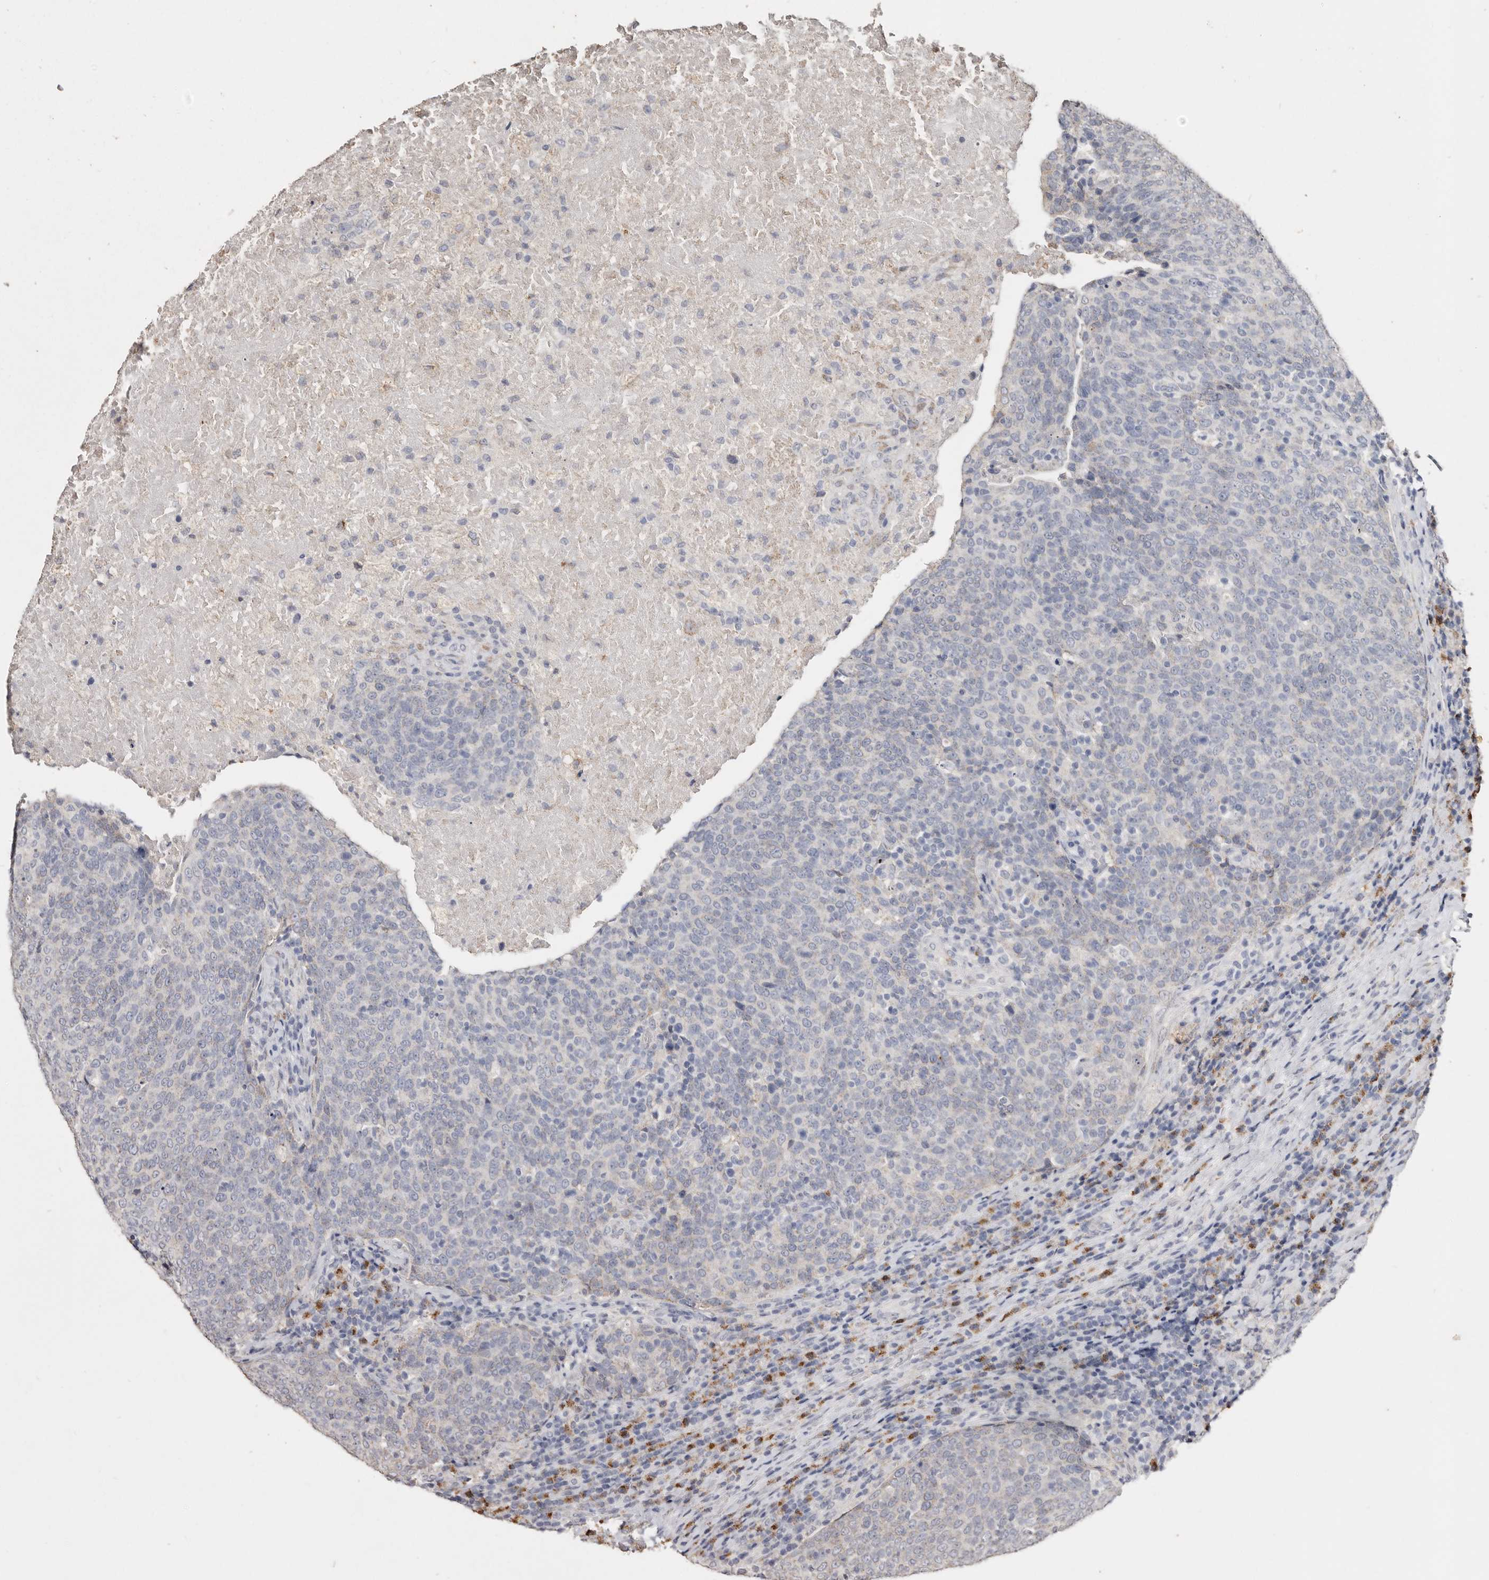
{"staining": {"intensity": "negative", "quantity": "none", "location": "none"}, "tissue": "head and neck cancer", "cell_type": "Tumor cells", "image_type": "cancer", "snomed": [{"axis": "morphology", "description": "Squamous cell carcinoma, NOS"}, {"axis": "morphology", "description": "Squamous cell carcinoma, metastatic, NOS"}, {"axis": "topography", "description": "Lymph node"}, {"axis": "topography", "description": "Head-Neck"}], "caption": "An immunohistochemistry (IHC) histopathology image of head and neck squamous cell carcinoma is shown. There is no staining in tumor cells of head and neck squamous cell carcinoma. The staining is performed using DAB (3,3'-diaminobenzidine) brown chromogen with nuclei counter-stained in using hematoxylin.", "gene": "LGALS7B", "patient": {"sex": "male", "age": 62}}